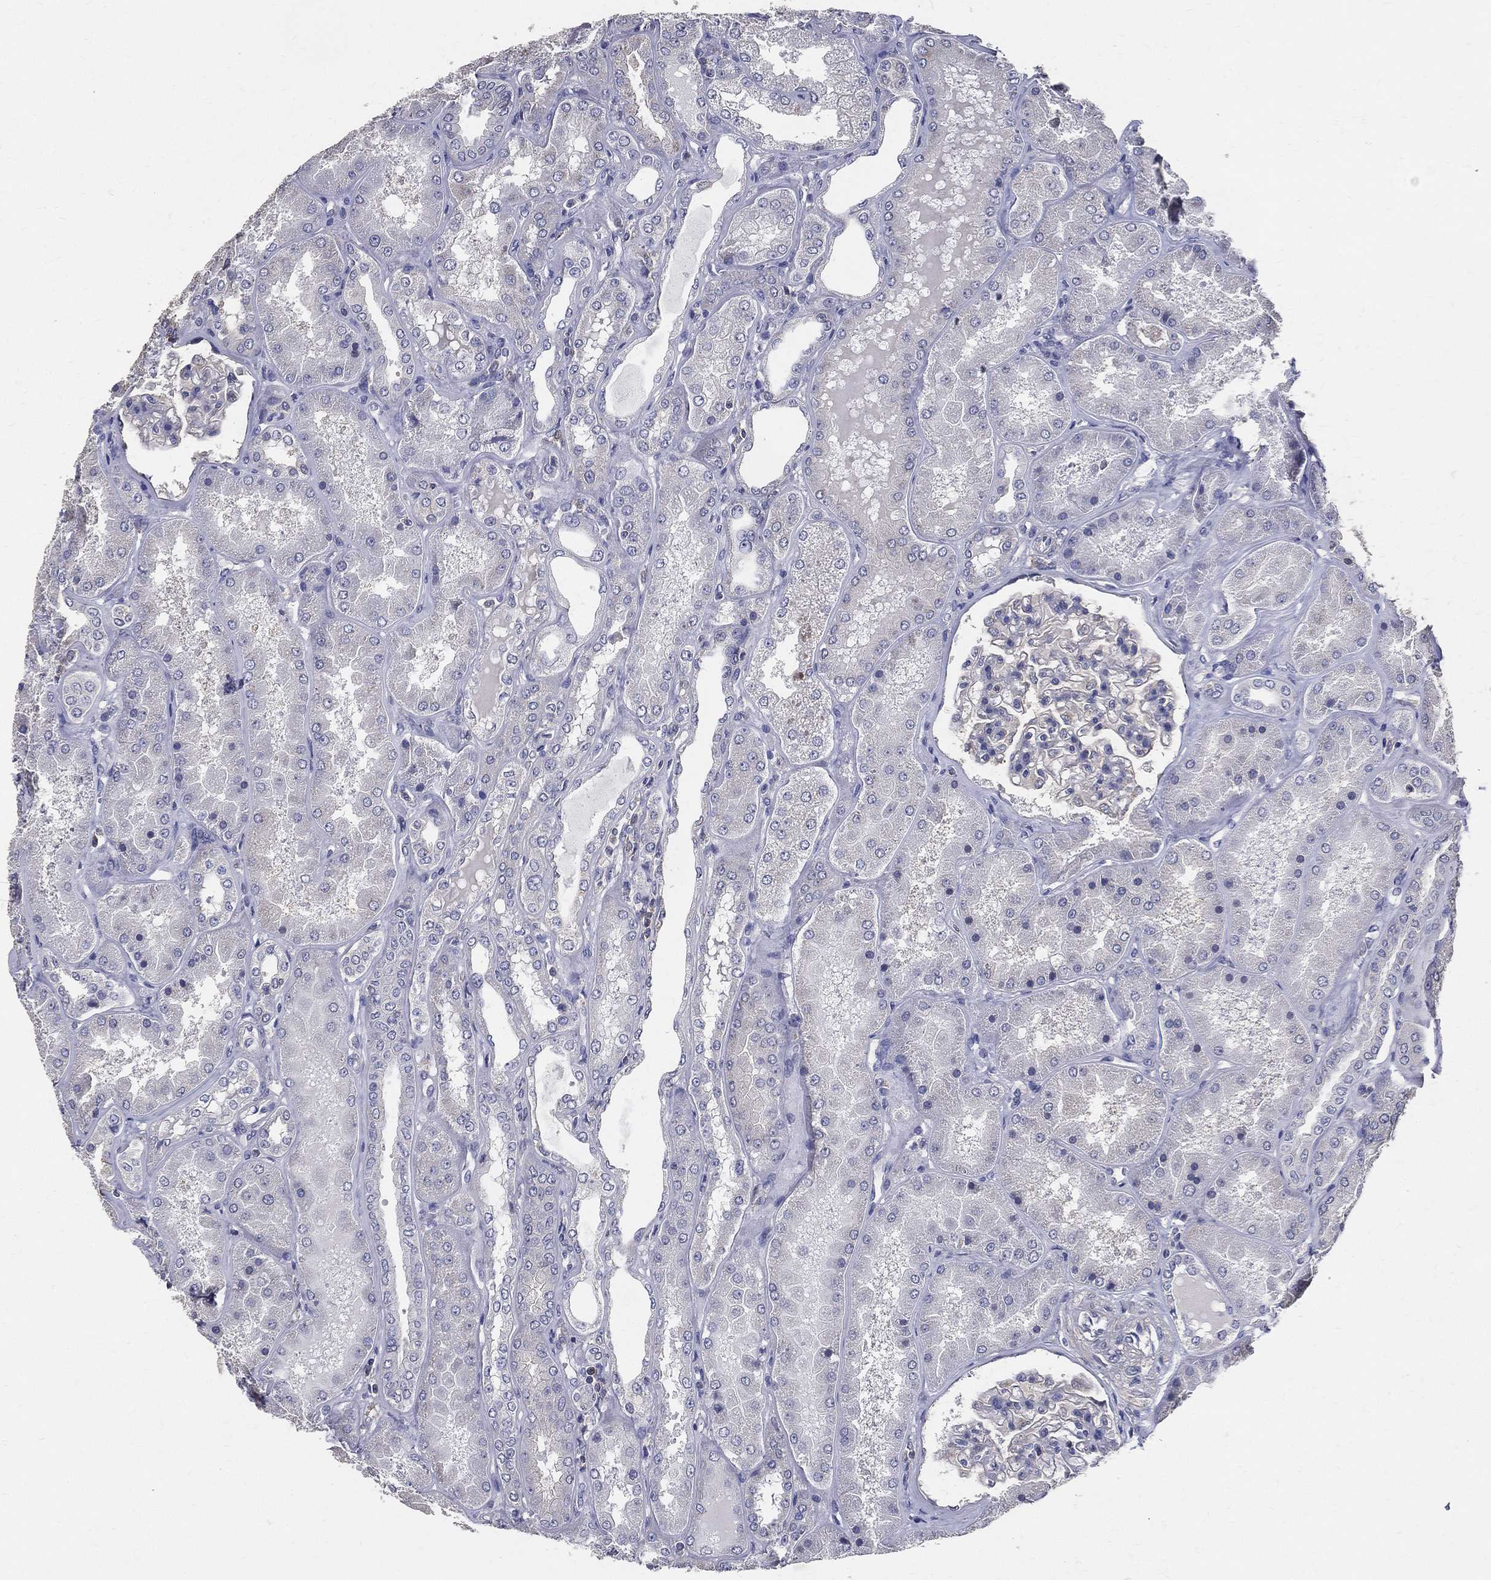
{"staining": {"intensity": "negative", "quantity": "none", "location": "none"}, "tissue": "kidney", "cell_type": "Cells in glomeruli", "image_type": "normal", "snomed": [{"axis": "morphology", "description": "Normal tissue, NOS"}, {"axis": "topography", "description": "Kidney"}], "caption": "This is a image of immunohistochemistry staining of benign kidney, which shows no staining in cells in glomeruli. (Brightfield microscopy of DAB (3,3'-diaminobenzidine) IHC at high magnification).", "gene": "SERPINB2", "patient": {"sex": "female", "age": 56}}